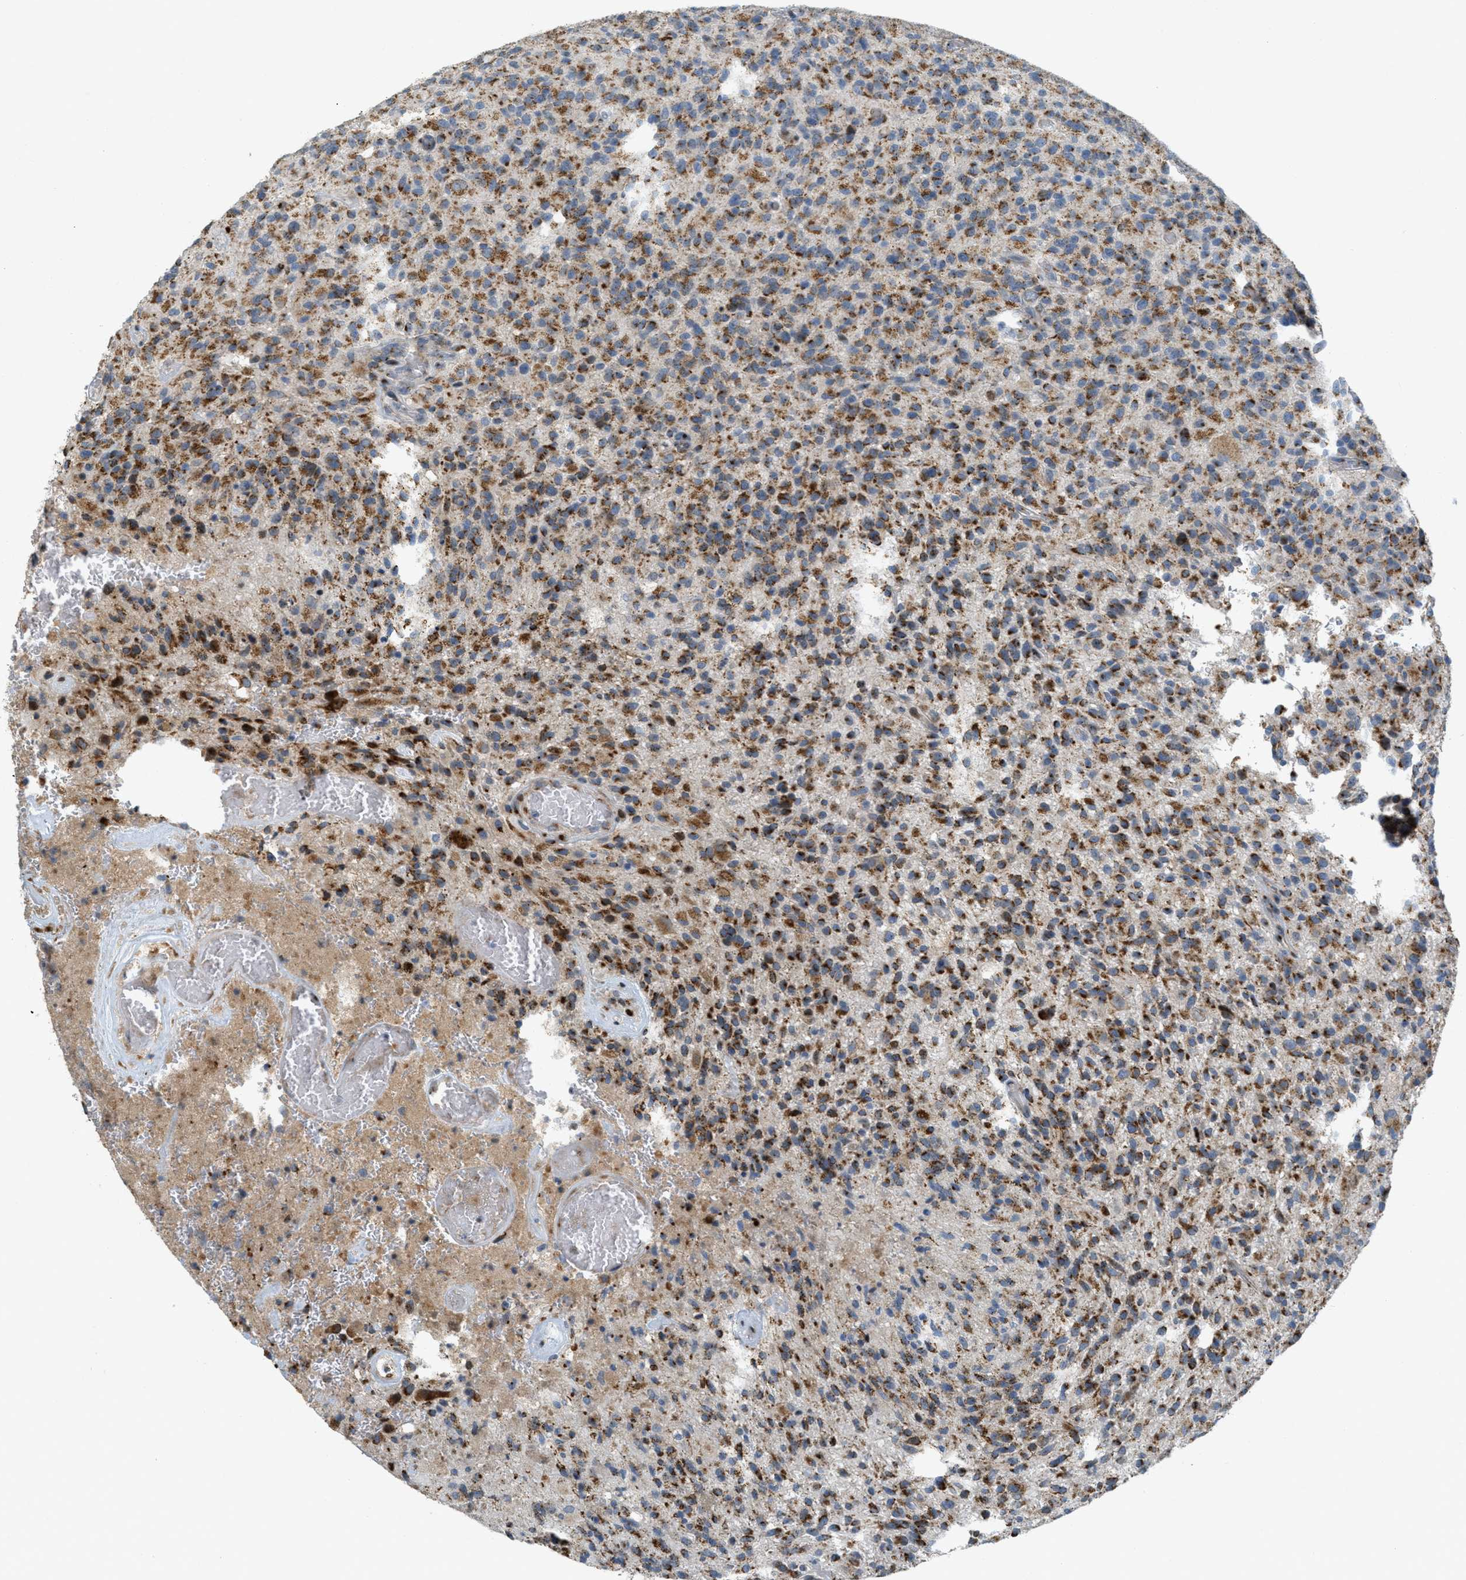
{"staining": {"intensity": "moderate", "quantity": ">75%", "location": "cytoplasmic/membranous"}, "tissue": "glioma", "cell_type": "Tumor cells", "image_type": "cancer", "snomed": [{"axis": "morphology", "description": "Glioma, malignant, High grade"}, {"axis": "topography", "description": "Brain"}], "caption": "This is an image of IHC staining of malignant high-grade glioma, which shows moderate positivity in the cytoplasmic/membranous of tumor cells.", "gene": "ZFPL1", "patient": {"sex": "male", "age": 71}}